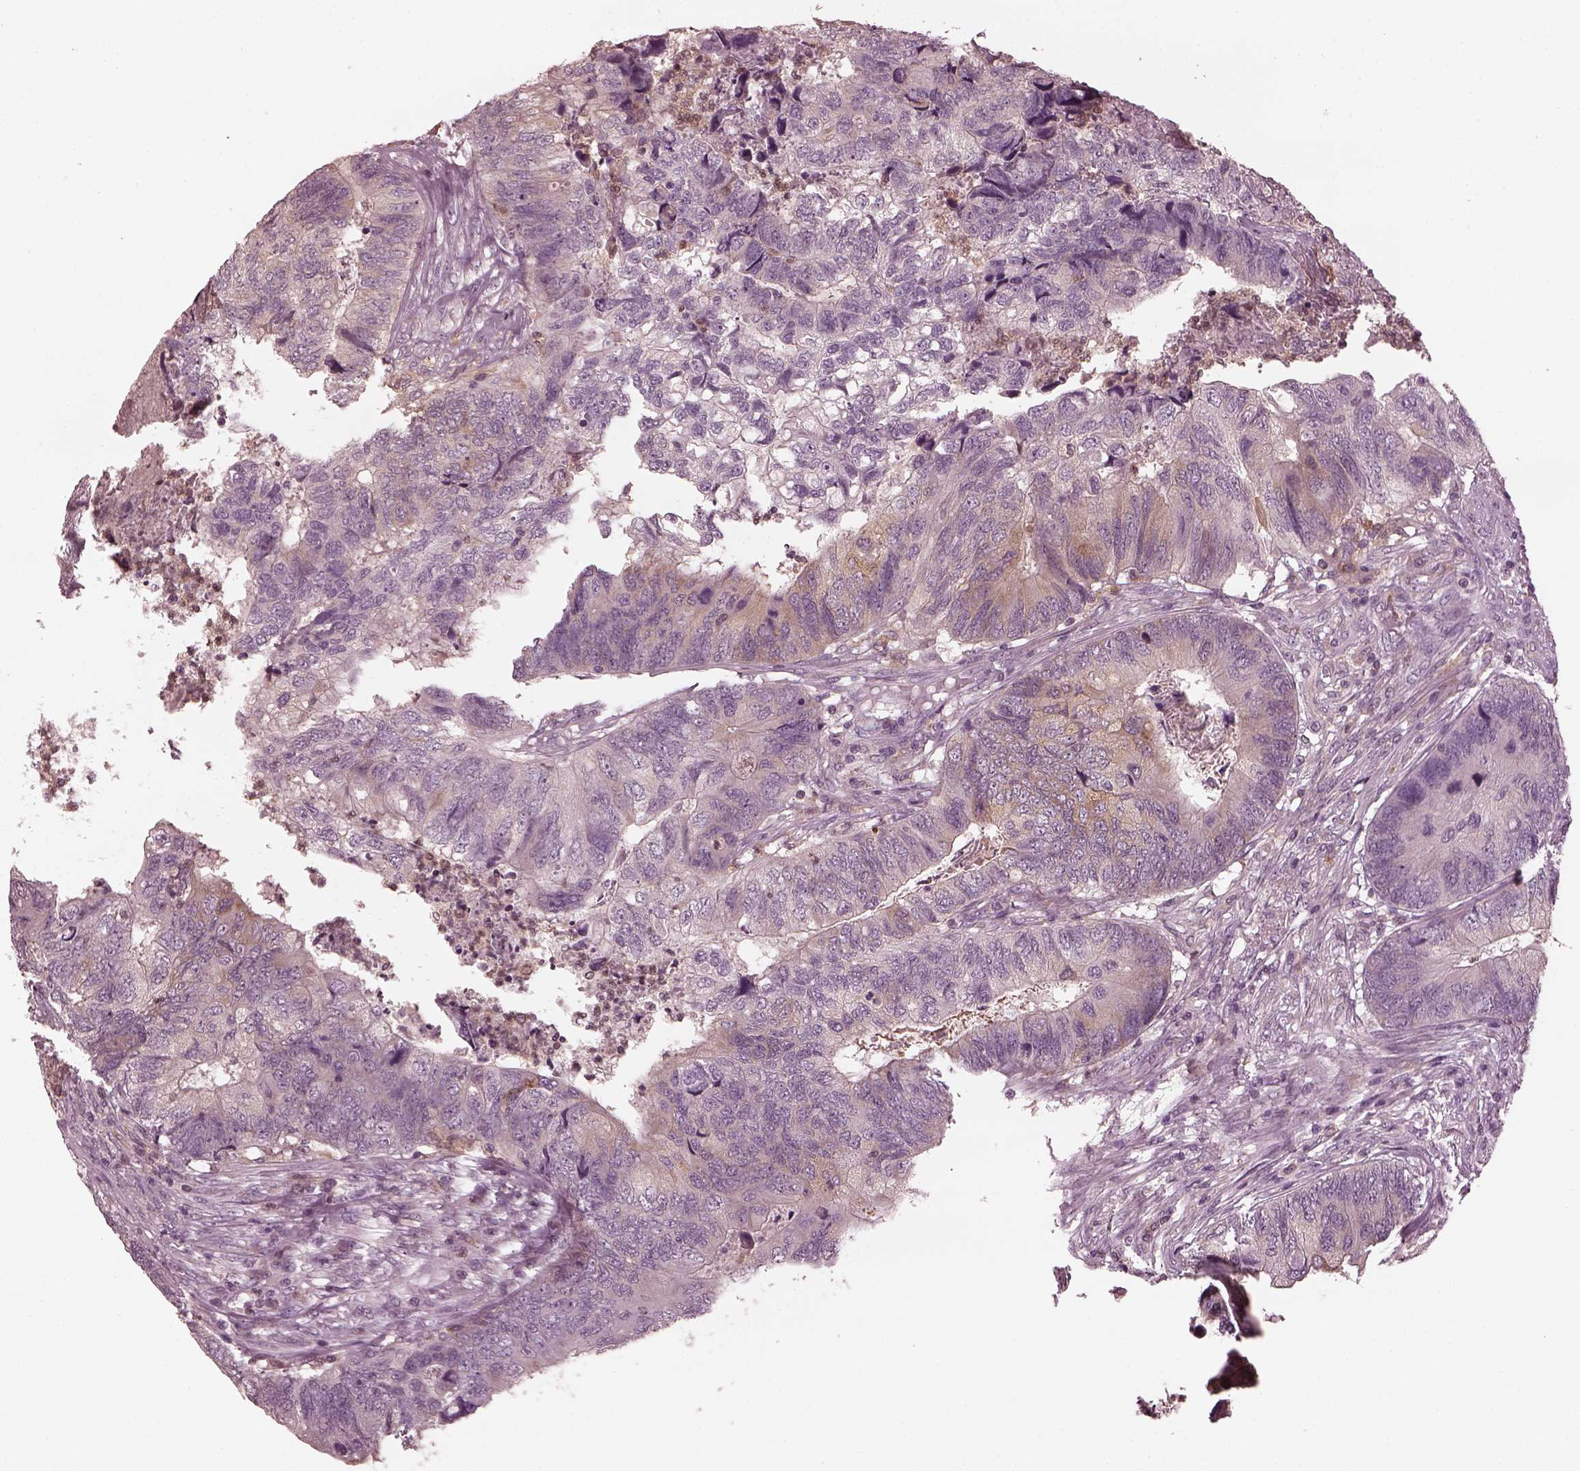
{"staining": {"intensity": "weak", "quantity": "<25%", "location": "cytoplasmic/membranous"}, "tissue": "colorectal cancer", "cell_type": "Tumor cells", "image_type": "cancer", "snomed": [{"axis": "morphology", "description": "Adenocarcinoma, NOS"}, {"axis": "topography", "description": "Colon"}], "caption": "Protein analysis of colorectal adenocarcinoma demonstrates no significant staining in tumor cells.", "gene": "PSTPIP2", "patient": {"sex": "female", "age": 67}}